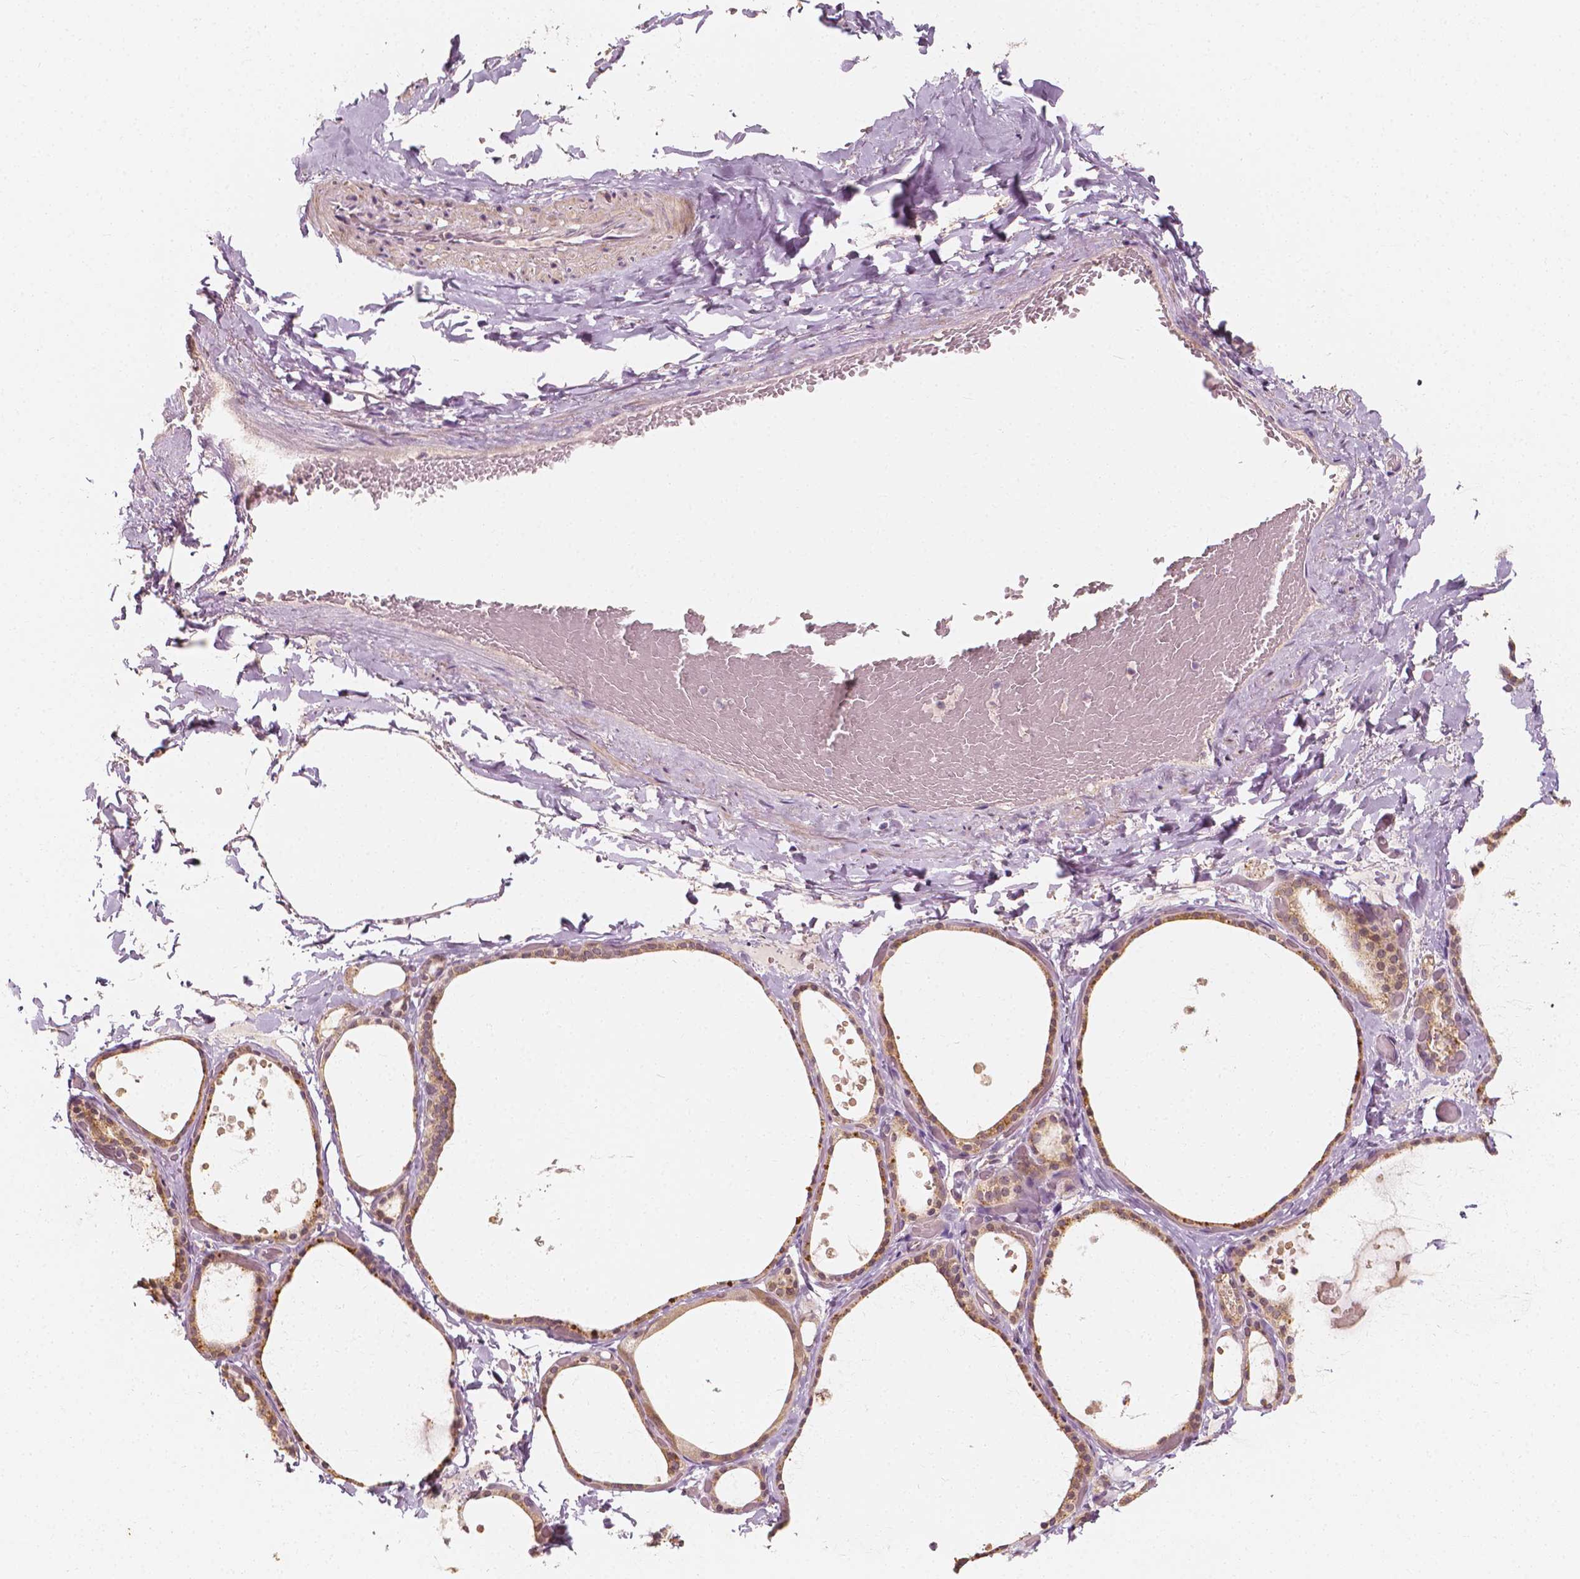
{"staining": {"intensity": "weak", "quantity": ">75%", "location": "cytoplasmic/membranous"}, "tissue": "thyroid gland", "cell_type": "Glandular cells", "image_type": "normal", "snomed": [{"axis": "morphology", "description": "Normal tissue, NOS"}, {"axis": "topography", "description": "Thyroid gland"}], "caption": "Immunohistochemical staining of benign thyroid gland reveals >75% levels of weak cytoplasmic/membranous protein positivity in about >75% of glandular cells.", "gene": "SHPK", "patient": {"sex": "female", "age": 56}}